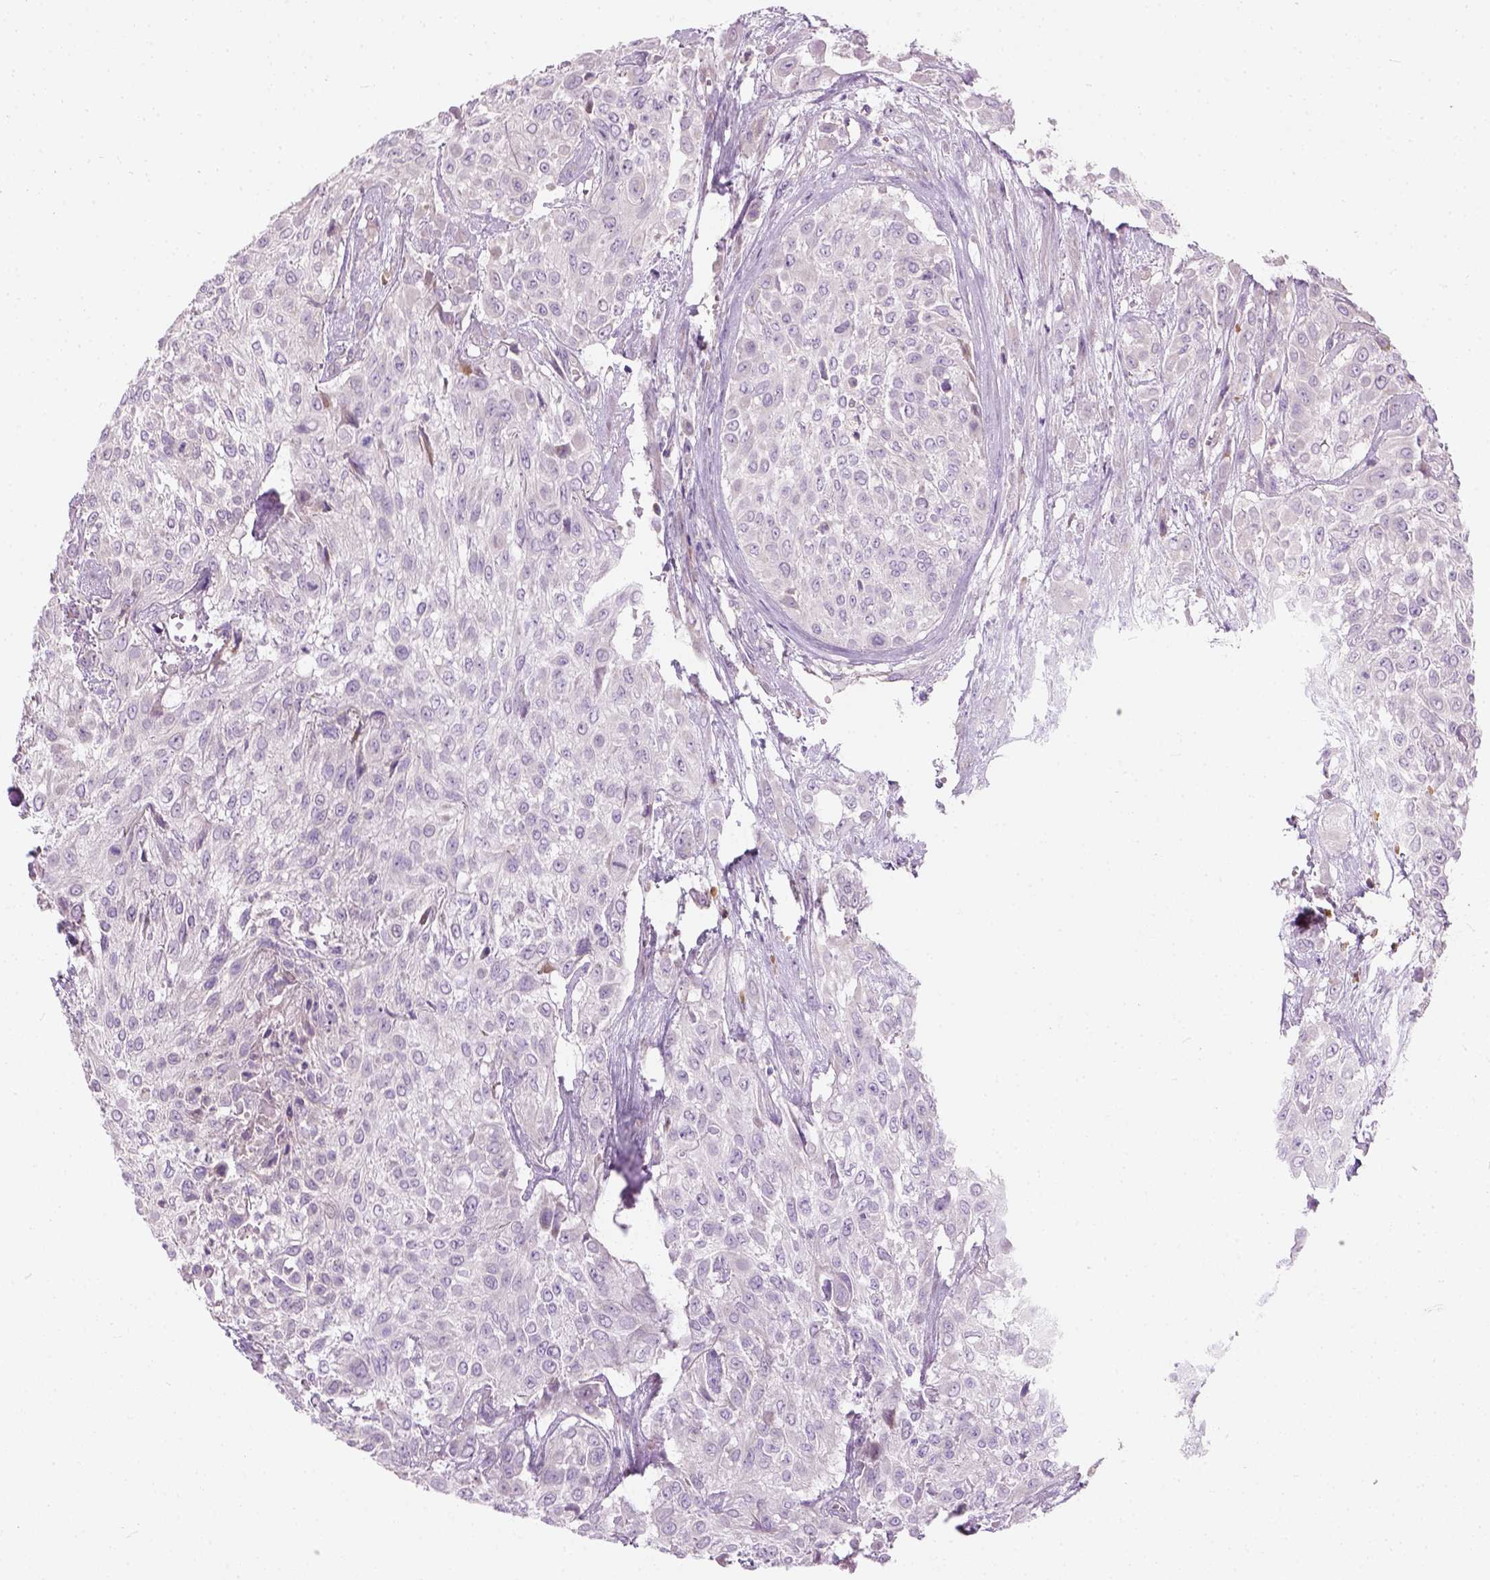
{"staining": {"intensity": "negative", "quantity": "none", "location": "none"}, "tissue": "urothelial cancer", "cell_type": "Tumor cells", "image_type": "cancer", "snomed": [{"axis": "morphology", "description": "Urothelial carcinoma, High grade"}, {"axis": "topography", "description": "Urinary bladder"}], "caption": "Tumor cells are negative for brown protein staining in high-grade urothelial carcinoma.", "gene": "TRIM72", "patient": {"sex": "male", "age": 57}}